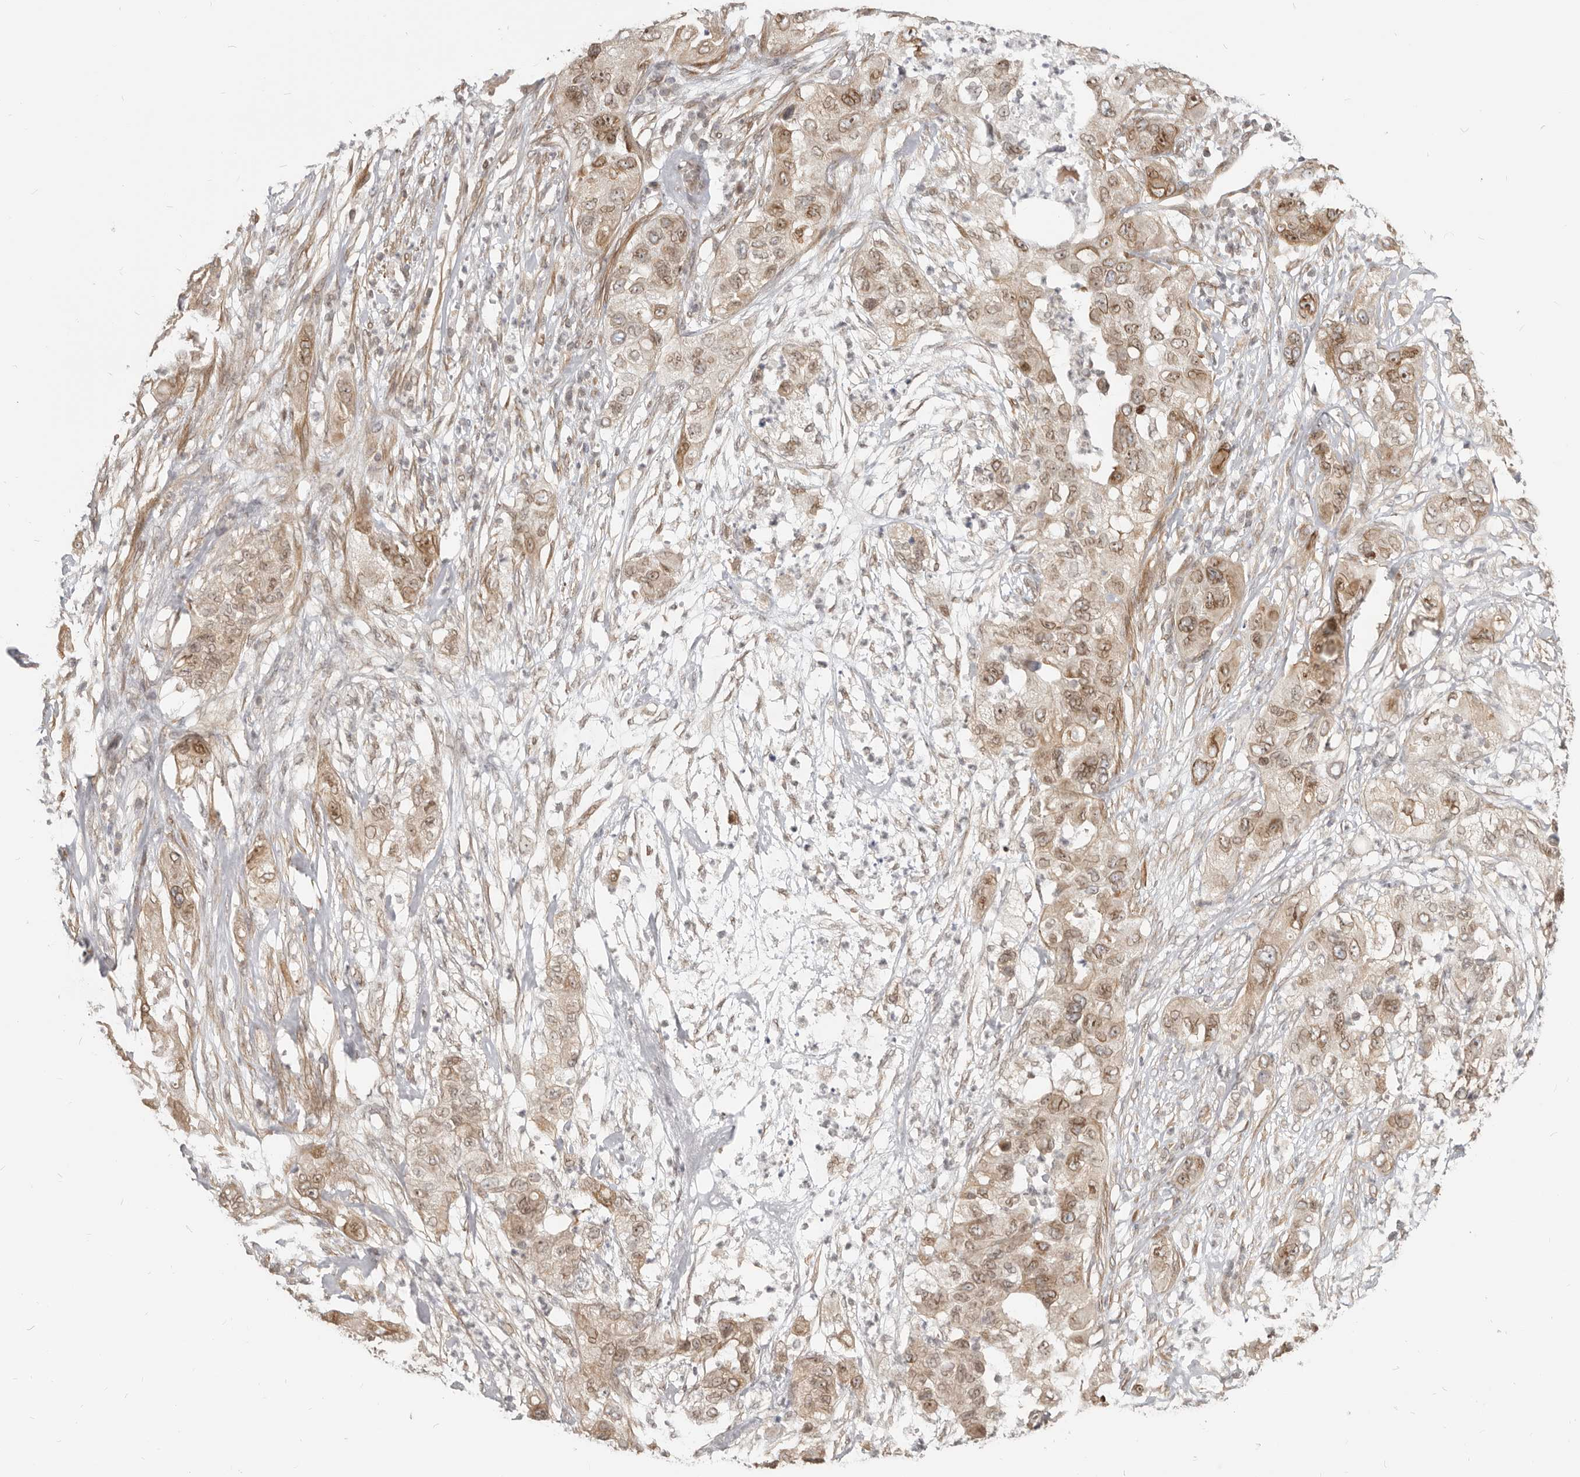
{"staining": {"intensity": "moderate", "quantity": ">75%", "location": "cytoplasmic/membranous,nuclear"}, "tissue": "pancreatic cancer", "cell_type": "Tumor cells", "image_type": "cancer", "snomed": [{"axis": "morphology", "description": "Adenocarcinoma, NOS"}, {"axis": "topography", "description": "Pancreas"}], "caption": "This photomicrograph reveals immunohistochemistry (IHC) staining of human adenocarcinoma (pancreatic), with medium moderate cytoplasmic/membranous and nuclear positivity in about >75% of tumor cells.", "gene": "NUP153", "patient": {"sex": "female", "age": 78}}